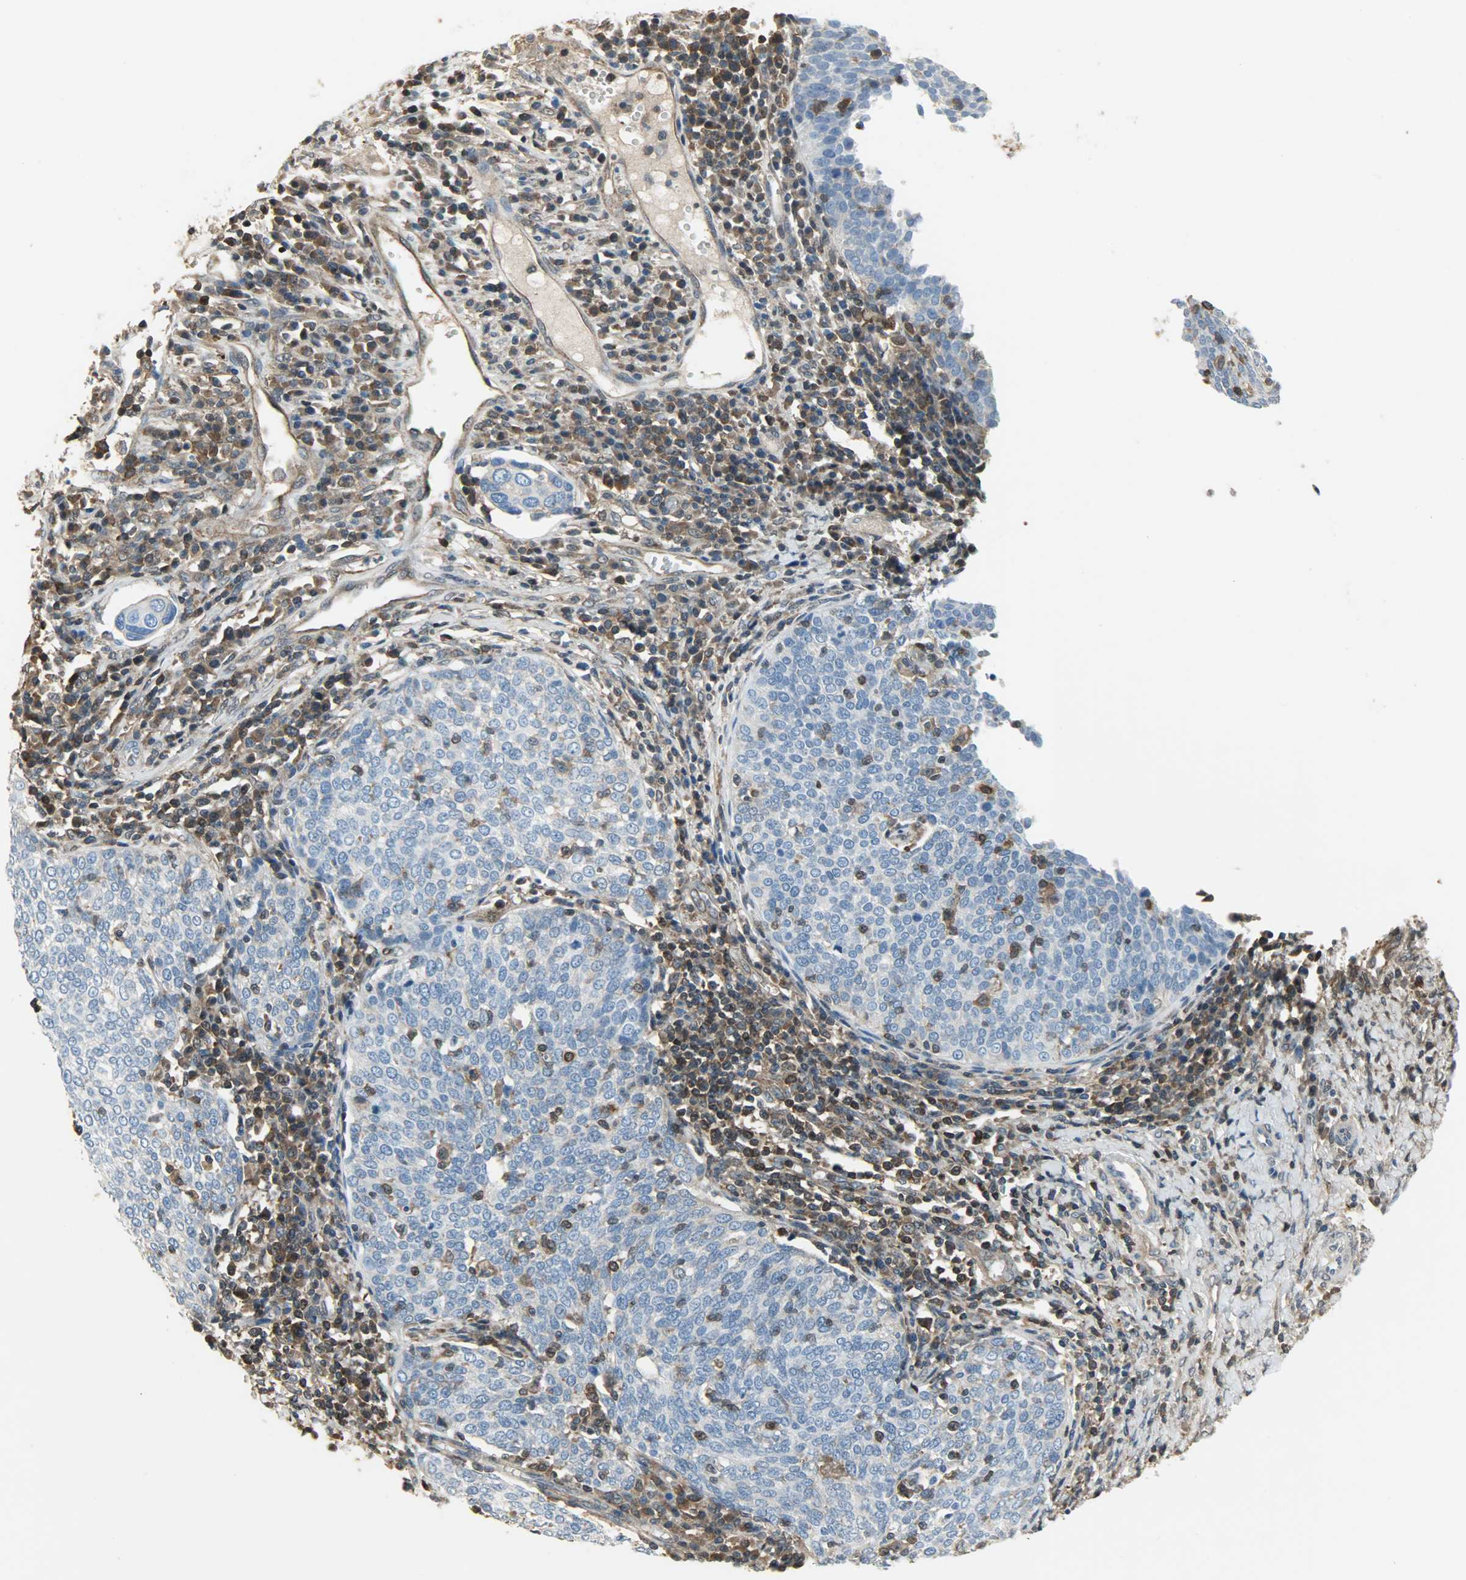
{"staining": {"intensity": "negative", "quantity": "none", "location": "none"}, "tissue": "cervical cancer", "cell_type": "Tumor cells", "image_type": "cancer", "snomed": [{"axis": "morphology", "description": "Squamous cell carcinoma, NOS"}, {"axis": "topography", "description": "Cervix"}], "caption": "The immunohistochemistry photomicrograph has no significant staining in tumor cells of cervical cancer (squamous cell carcinoma) tissue.", "gene": "LDHB", "patient": {"sex": "female", "age": 40}}